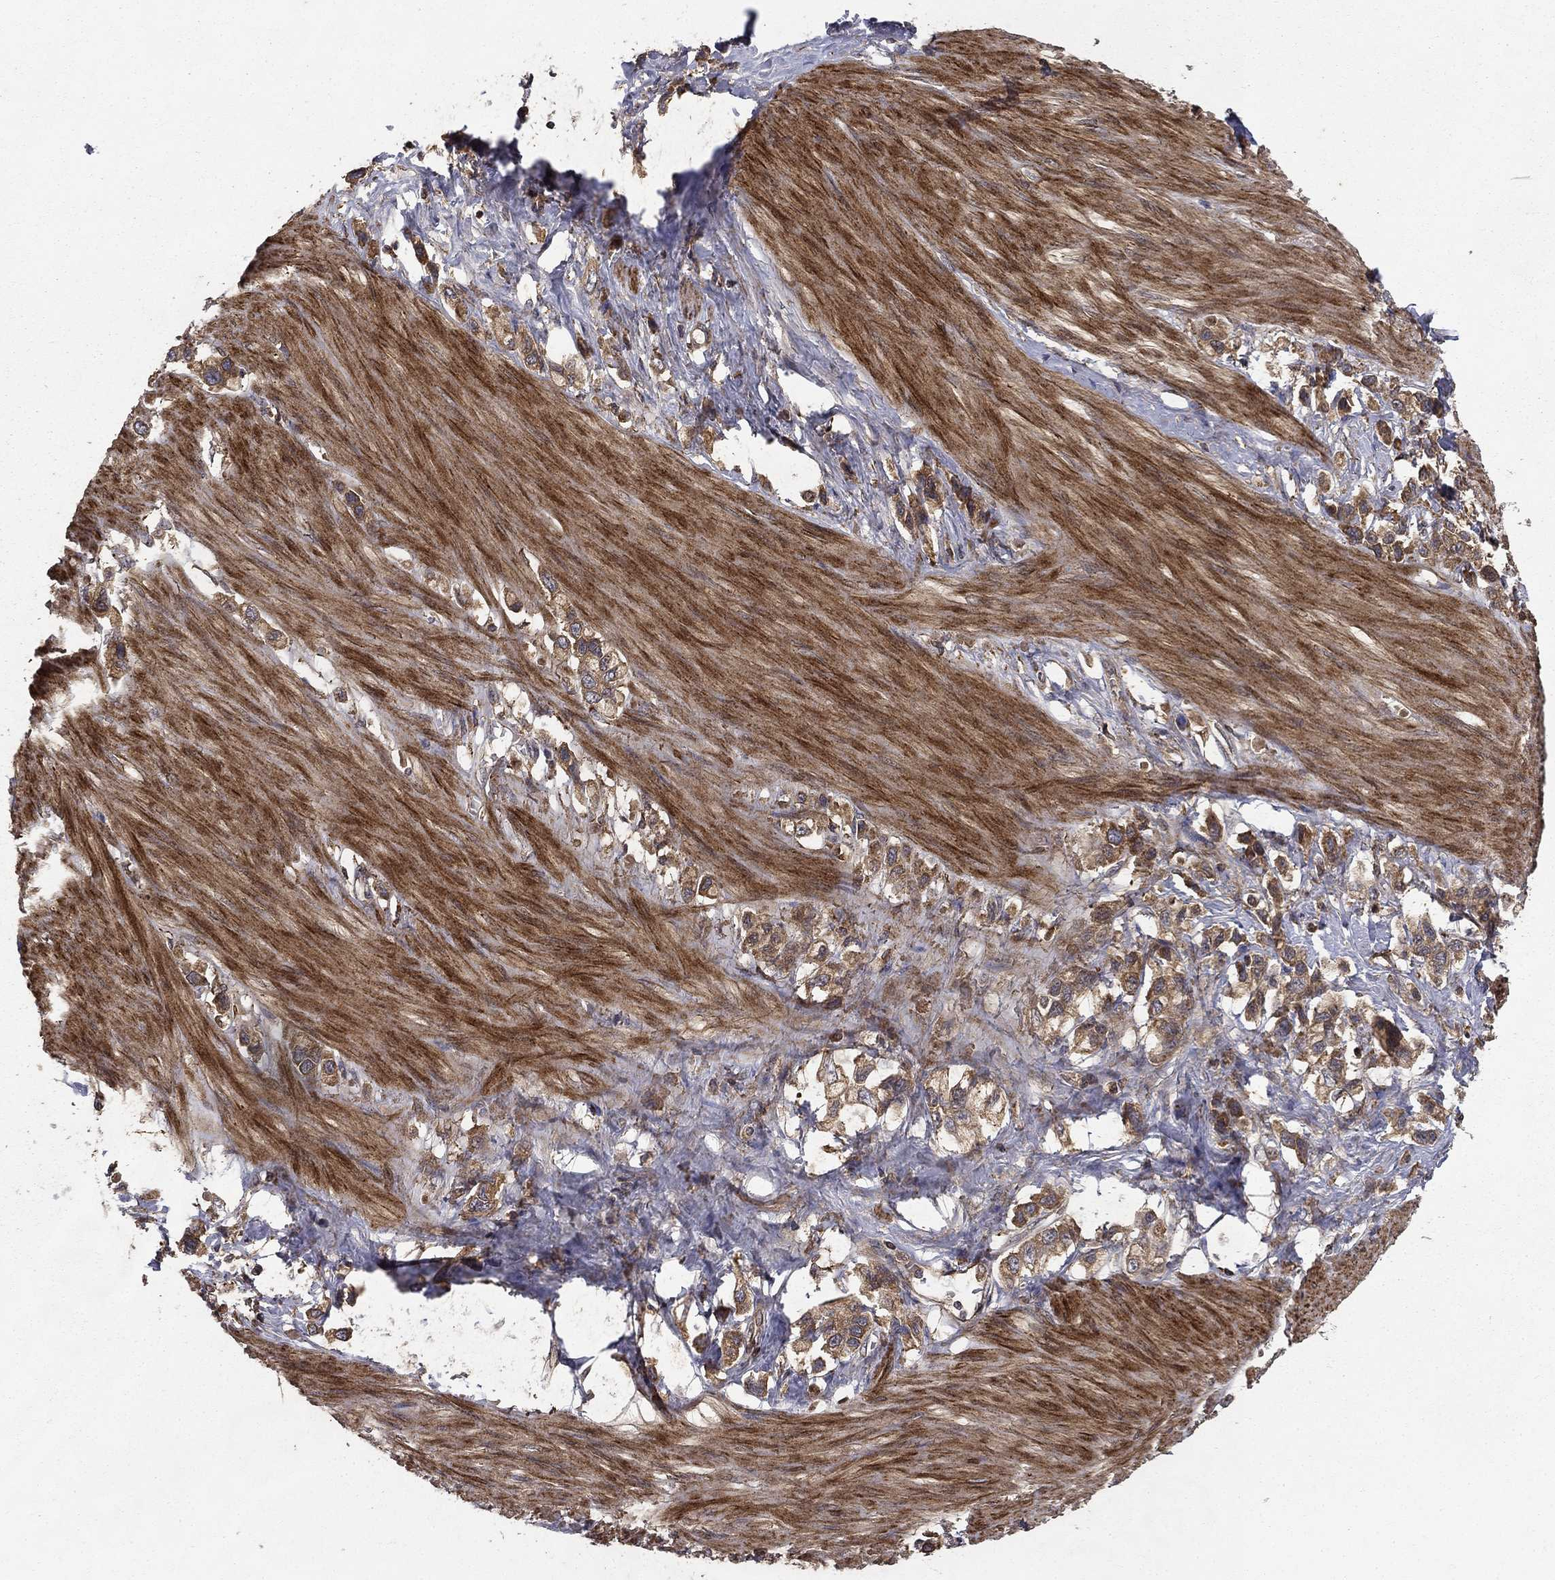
{"staining": {"intensity": "moderate", "quantity": "25%-75%", "location": "cytoplasmic/membranous"}, "tissue": "stomach cancer", "cell_type": "Tumor cells", "image_type": "cancer", "snomed": [{"axis": "morphology", "description": "Normal tissue, NOS"}, {"axis": "morphology", "description": "Adenocarcinoma, NOS"}, {"axis": "morphology", "description": "Adenocarcinoma, High grade"}, {"axis": "topography", "description": "Stomach, upper"}, {"axis": "topography", "description": "Stomach"}], "caption": "Immunohistochemistry photomicrograph of neoplastic tissue: adenocarcinoma (high-grade) (stomach) stained using IHC reveals medium levels of moderate protein expression localized specifically in the cytoplasmic/membranous of tumor cells, appearing as a cytoplasmic/membranous brown color.", "gene": "BABAM2", "patient": {"sex": "female", "age": 65}}